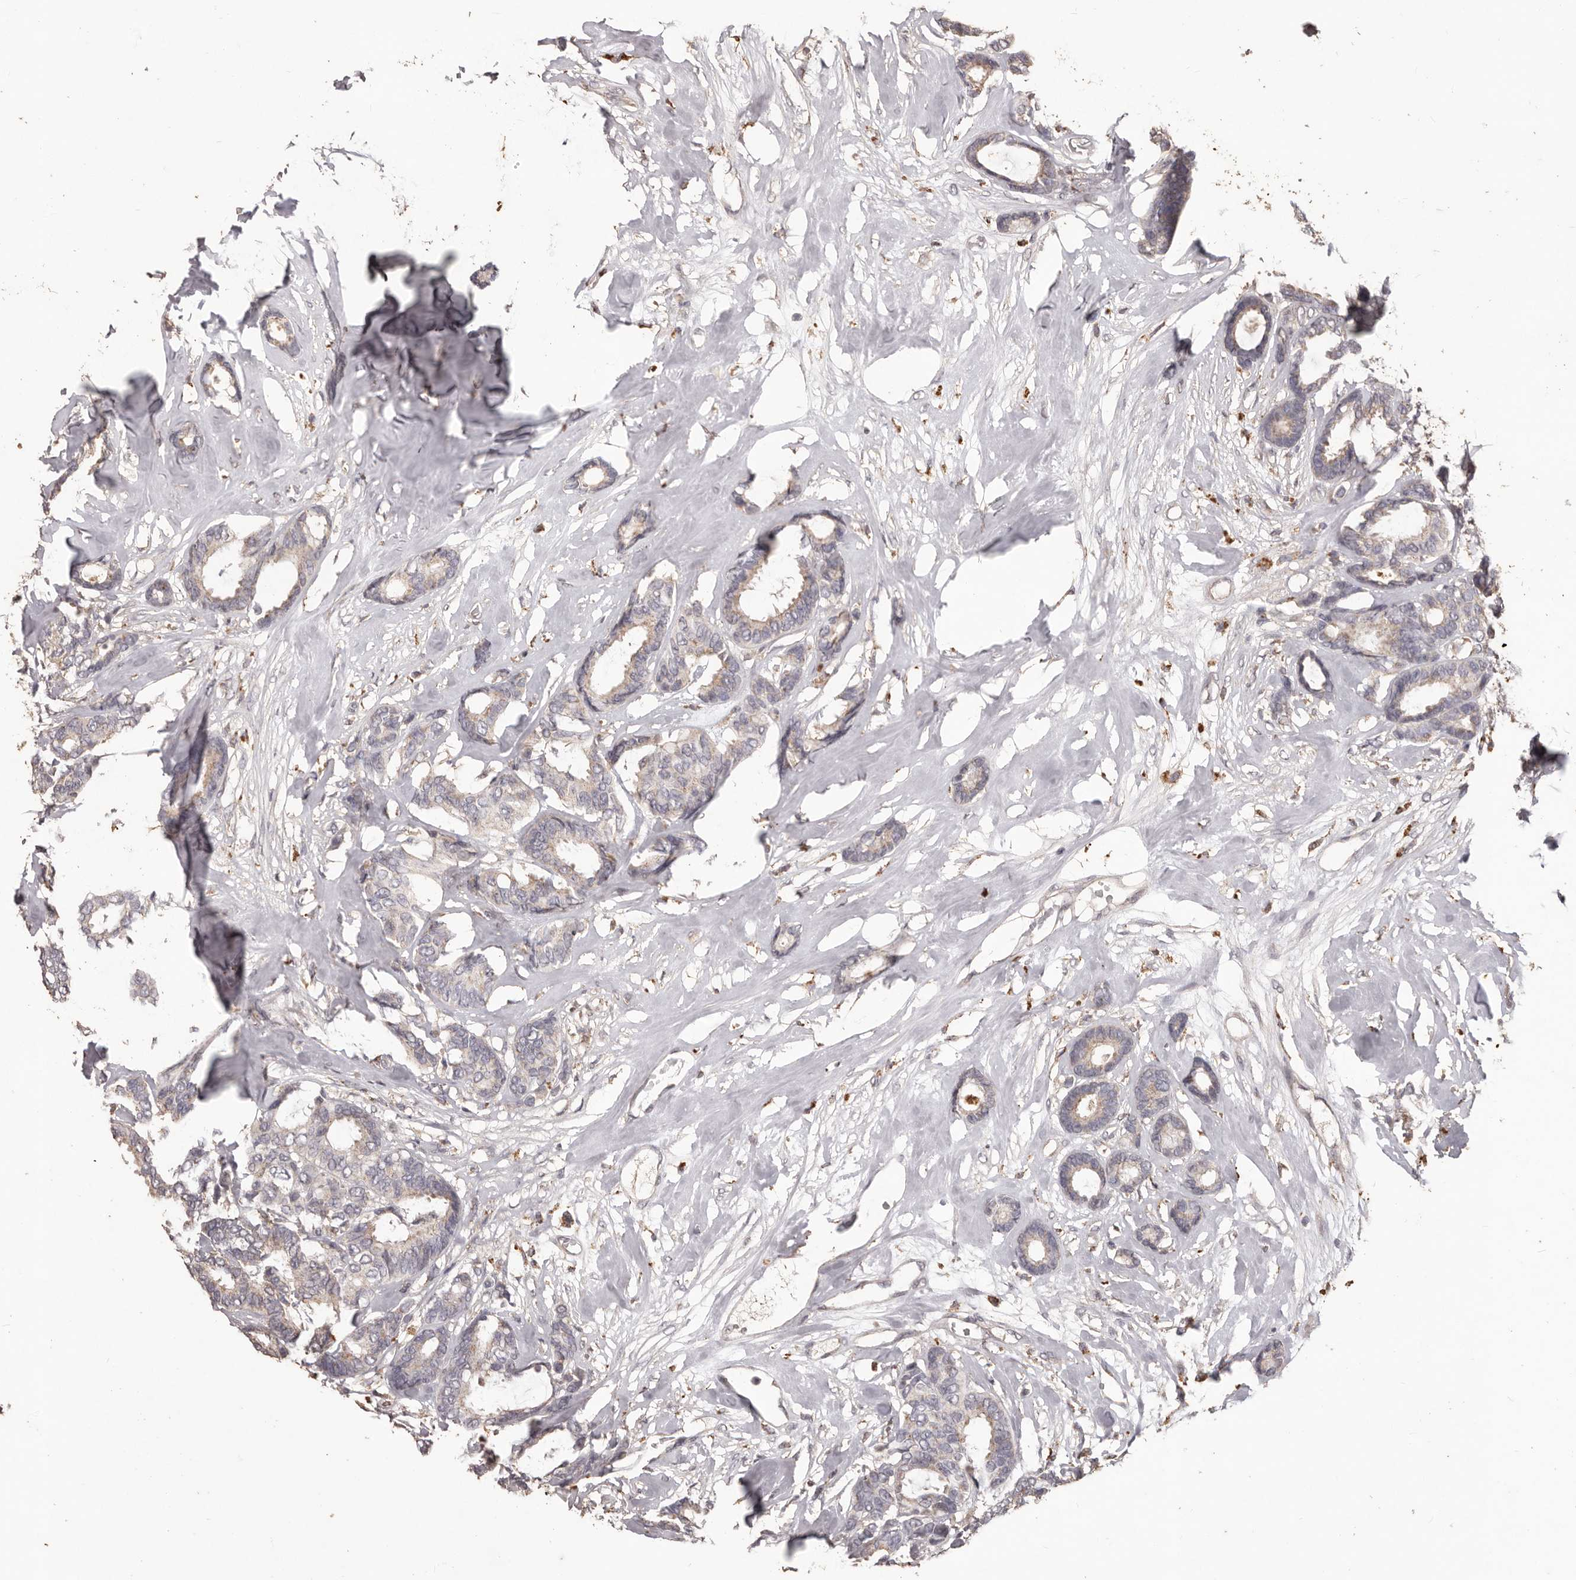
{"staining": {"intensity": "weak", "quantity": "25%-75%", "location": "cytoplasmic/membranous"}, "tissue": "breast cancer", "cell_type": "Tumor cells", "image_type": "cancer", "snomed": [{"axis": "morphology", "description": "Duct carcinoma"}, {"axis": "topography", "description": "Breast"}], "caption": "Tumor cells show low levels of weak cytoplasmic/membranous staining in about 25%-75% of cells in human intraductal carcinoma (breast).", "gene": "PRSS27", "patient": {"sex": "female", "age": 87}}